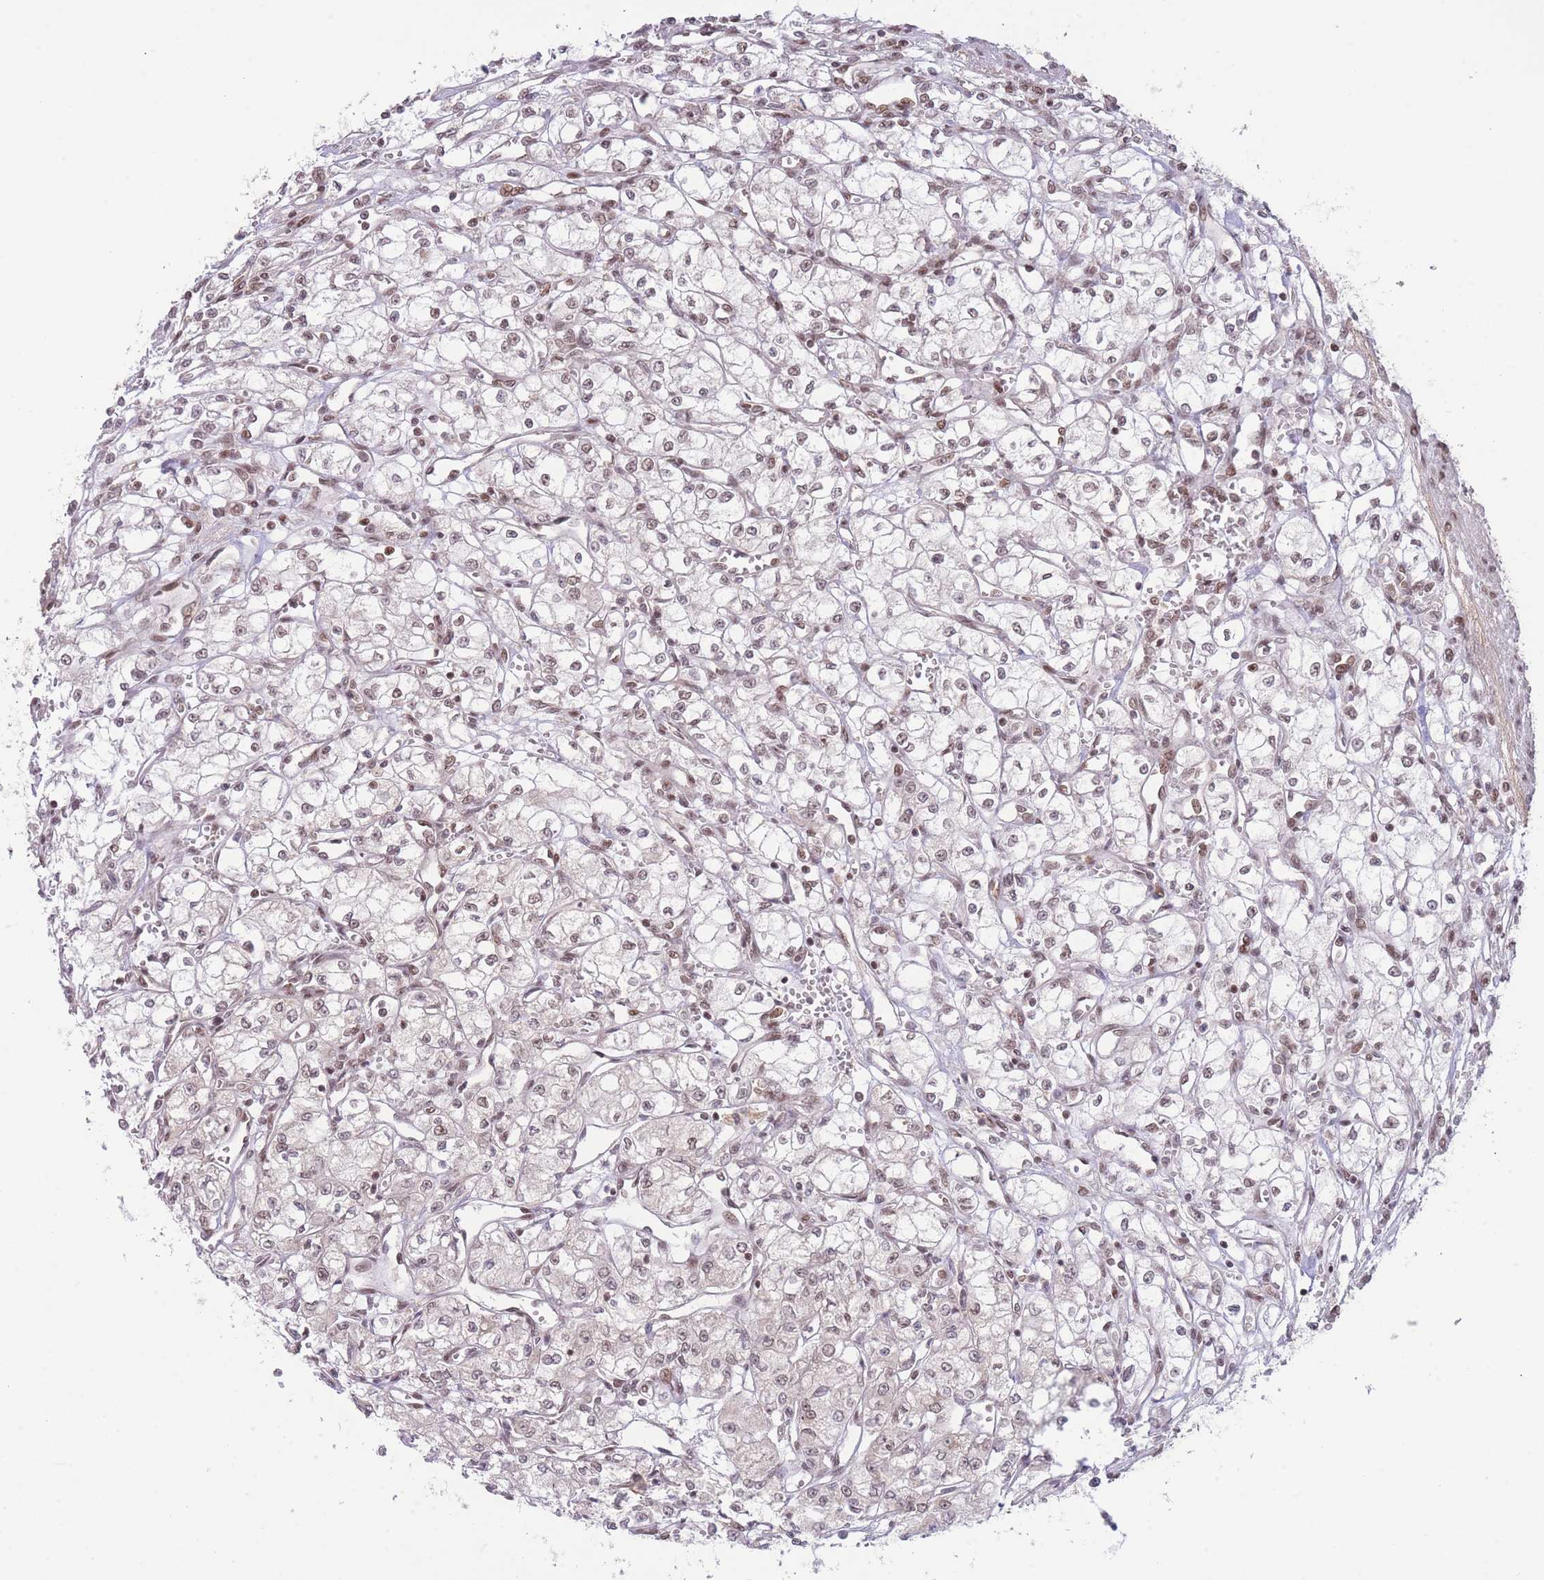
{"staining": {"intensity": "weak", "quantity": "25%-75%", "location": "nuclear"}, "tissue": "renal cancer", "cell_type": "Tumor cells", "image_type": "cancer", "snomed": [{"axis": "morphology", "description": "Adenocarcinoma, NOS"}, {"axis": "topography", "description": "Kidney"}], "caption": "Immunohistochemical staining of adenocarcinoma (renal) exhibits low levels of weak nuclear protein expression in about 25%-75% of tumor cells. (DAB IHC with brightfield microscopy, high magnification).", "gene": "CARD8", "patient": {"sex": "male", "age": 59}}